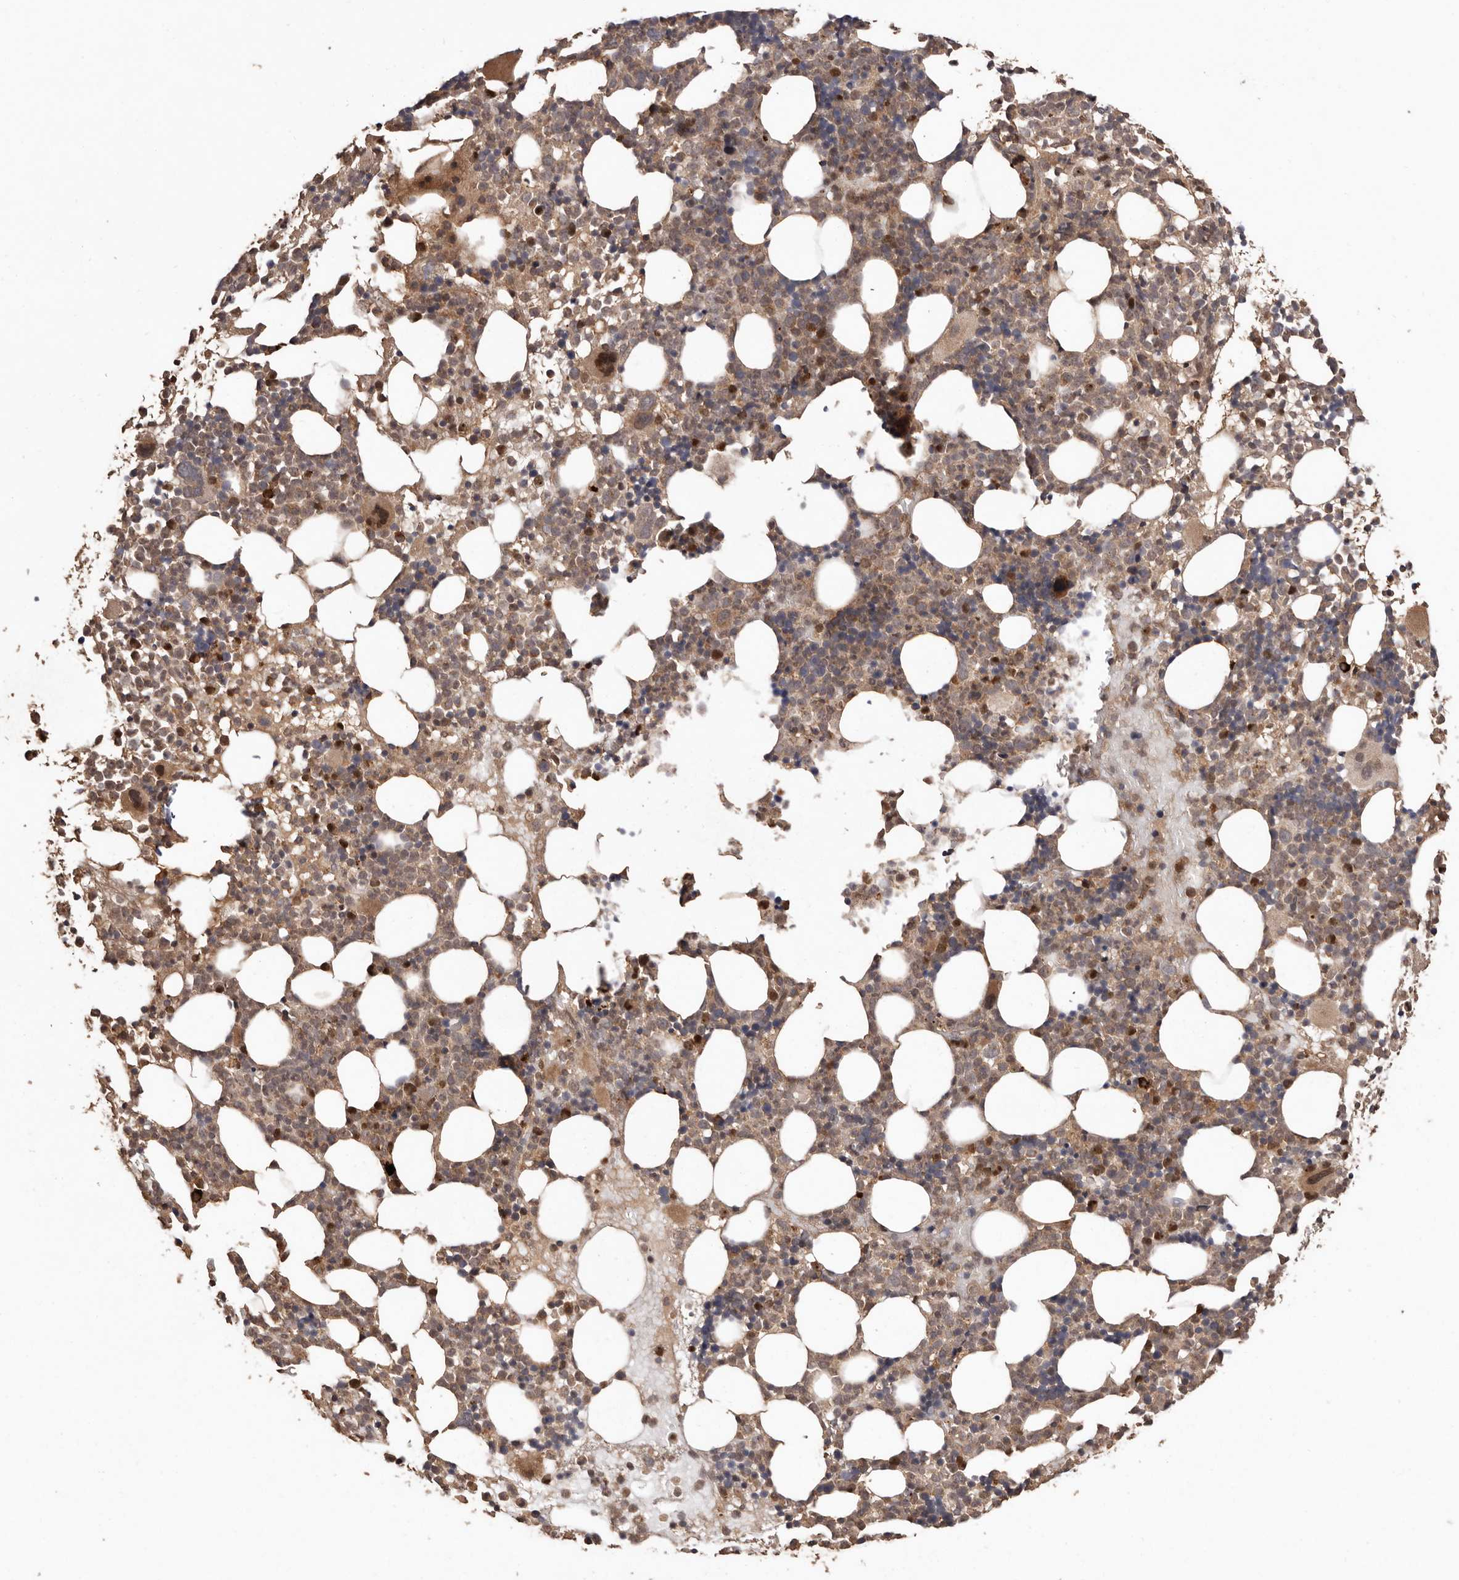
{"staining": {"intensity": "moderate", "quantity": ">75%", "location": "cytoplasmic/membranous,nuclear"}, "tissue": "bone marrow", "cell_type": "Hematopoietic cells", "image_type": "normal", "snomed": [{"axis": "morphology", "description": "Normal tissue, NOS"}, {"axis": "topography", "description": "Bone marrow"}], "caption": "Brown immunohistochemical staining in unremarkable human bone marrow demonstrates moderate cytoplasmic/membranous,nuclear positivity in approximately >75% of hematopoietic cells.", "gene": "RWDD1", "patient": {"sex": "female", "age": 57}}